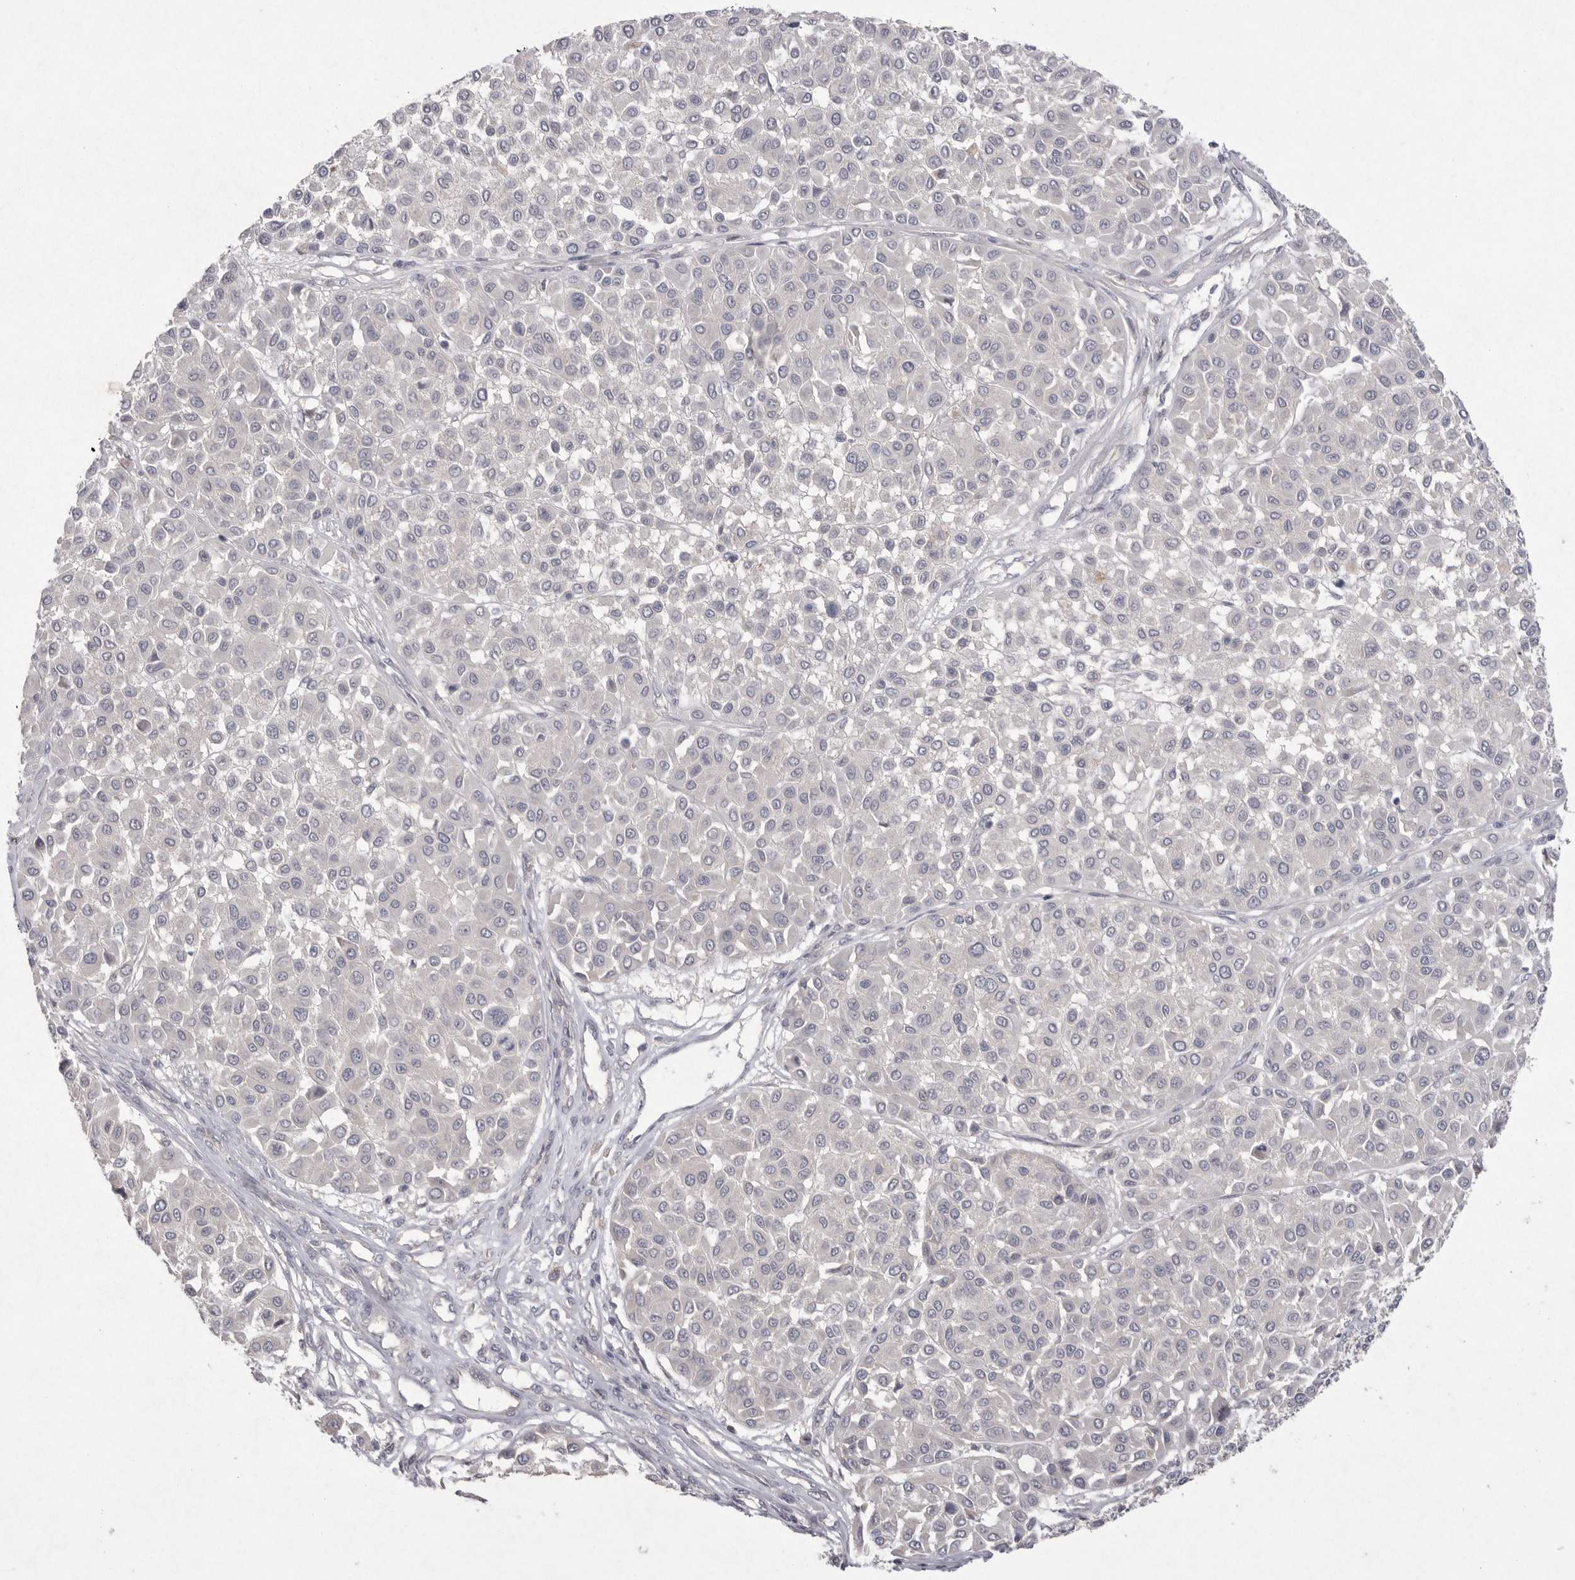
{"staining": {"intensity": "negative", "quantity": "none", "location": "none"}, "tissue": "melanoma", "cell_type": "Tumor cells", "image_type": "cancer", "snomed": [{"axis": "morphology", "description": "Malignant melanoma, Metastatic site"}, {"axis": "topography", "description": "Soft tissue"}], "caption": "Immunohistochemistry photomicrograph of neoplastic tissue: melanoma stained with DAB (3,3'-diaminobenzidine) exhibits no significant protein expression in tumor cells.", "gene": "VANGL2", "patient": {"sex": "male", "age": 41}}